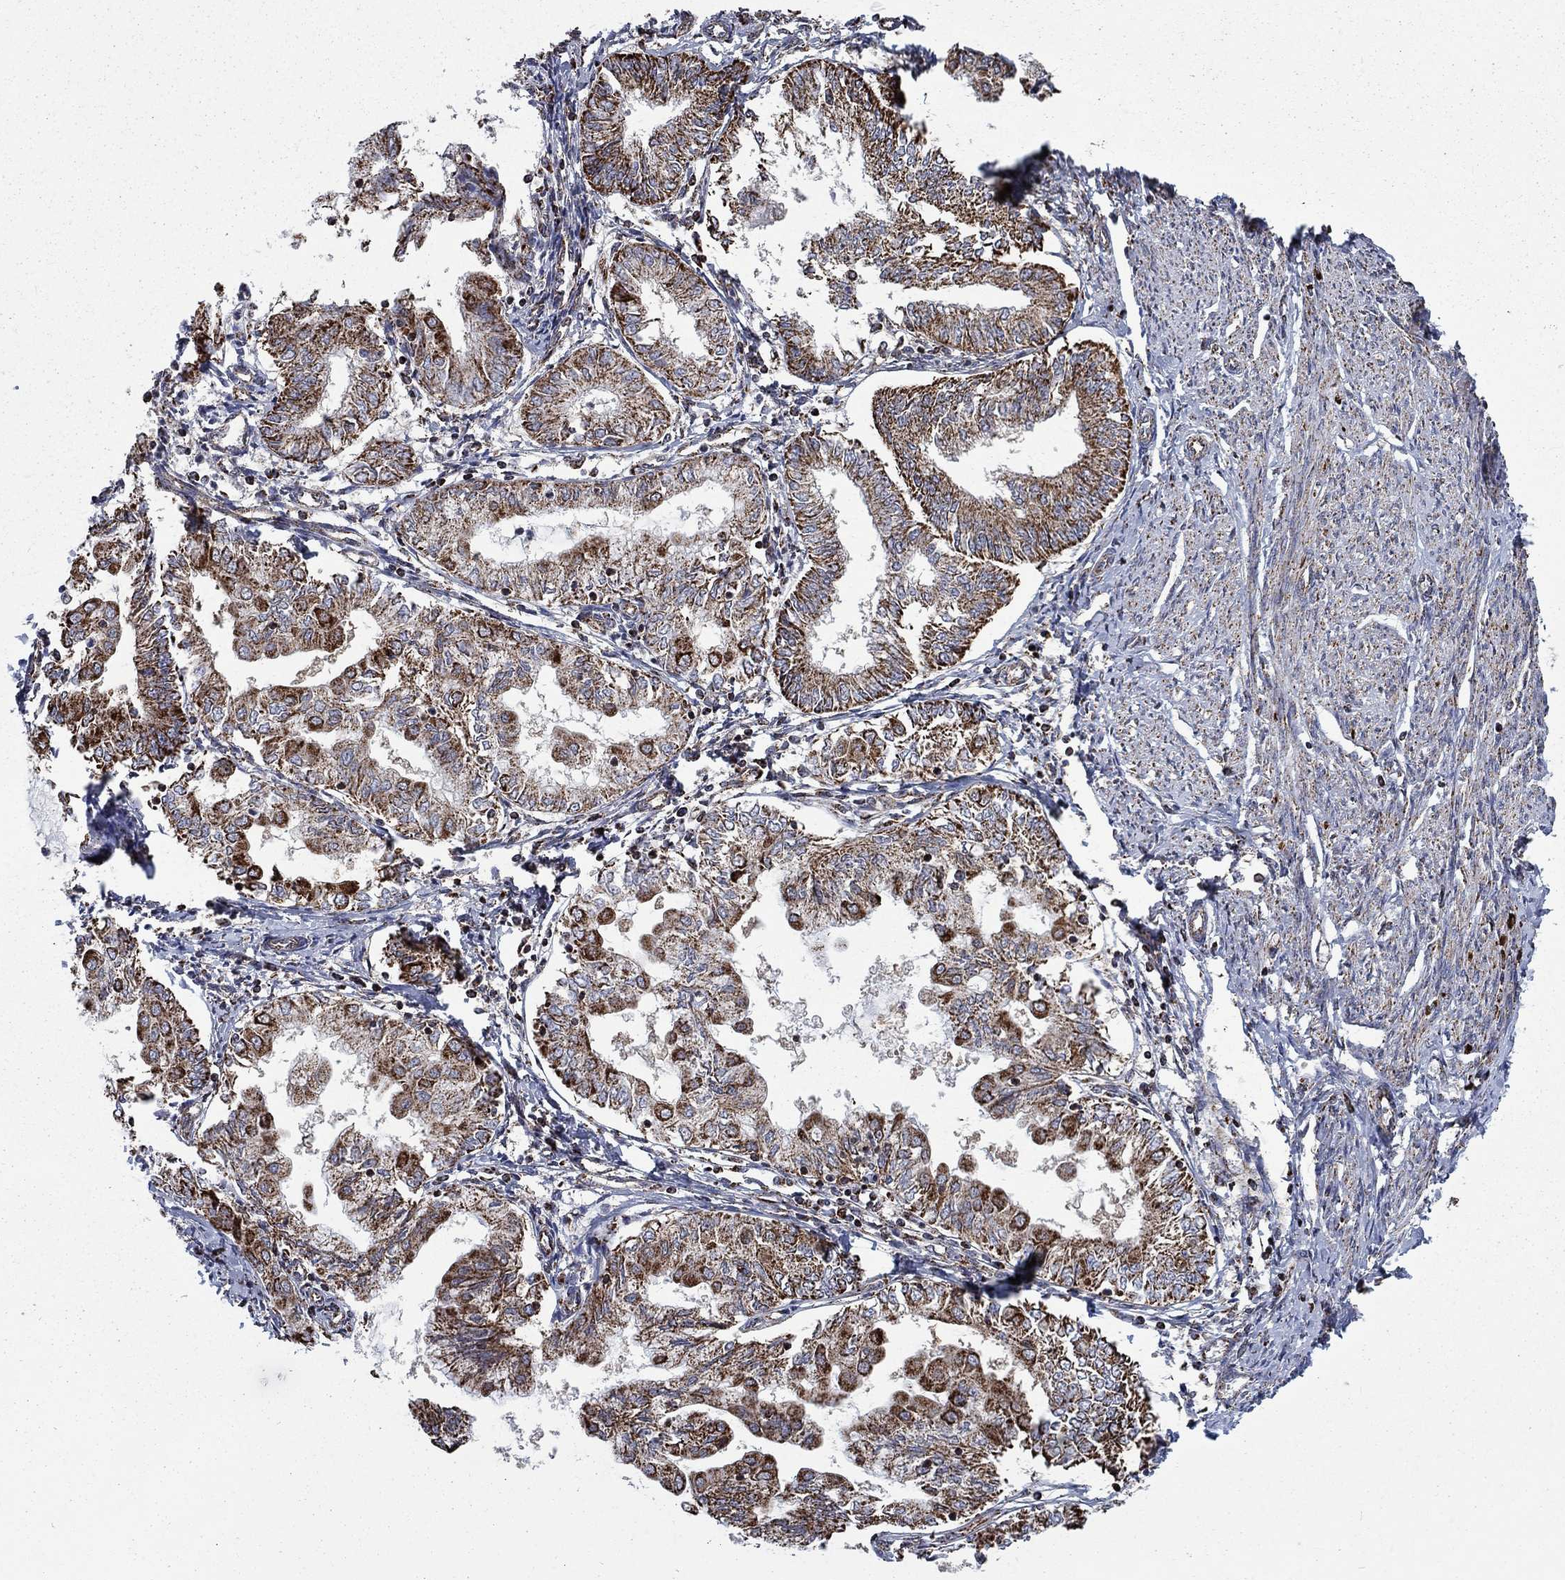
{"staining": {"intensity": "strong", "quantity": ">75%", "location": "cytoplasmic/membranous"}, "tissue": "endometrial cancer", "cell_type": "Tumor cells", "image_type": "cancer", "snomed": [{"axis": "morphology", "description": "Adenocarcinoma, NOS"}, {"axis": "topography", "description": "Endometrium"}], "caption": "A brown stain labels strong cytoplasmic/membranous staining of a protein in endometrial adenocarcinoma tumor cells.", "gene": "MOAP1", "patient": {"sex": "female", "age": 68}}